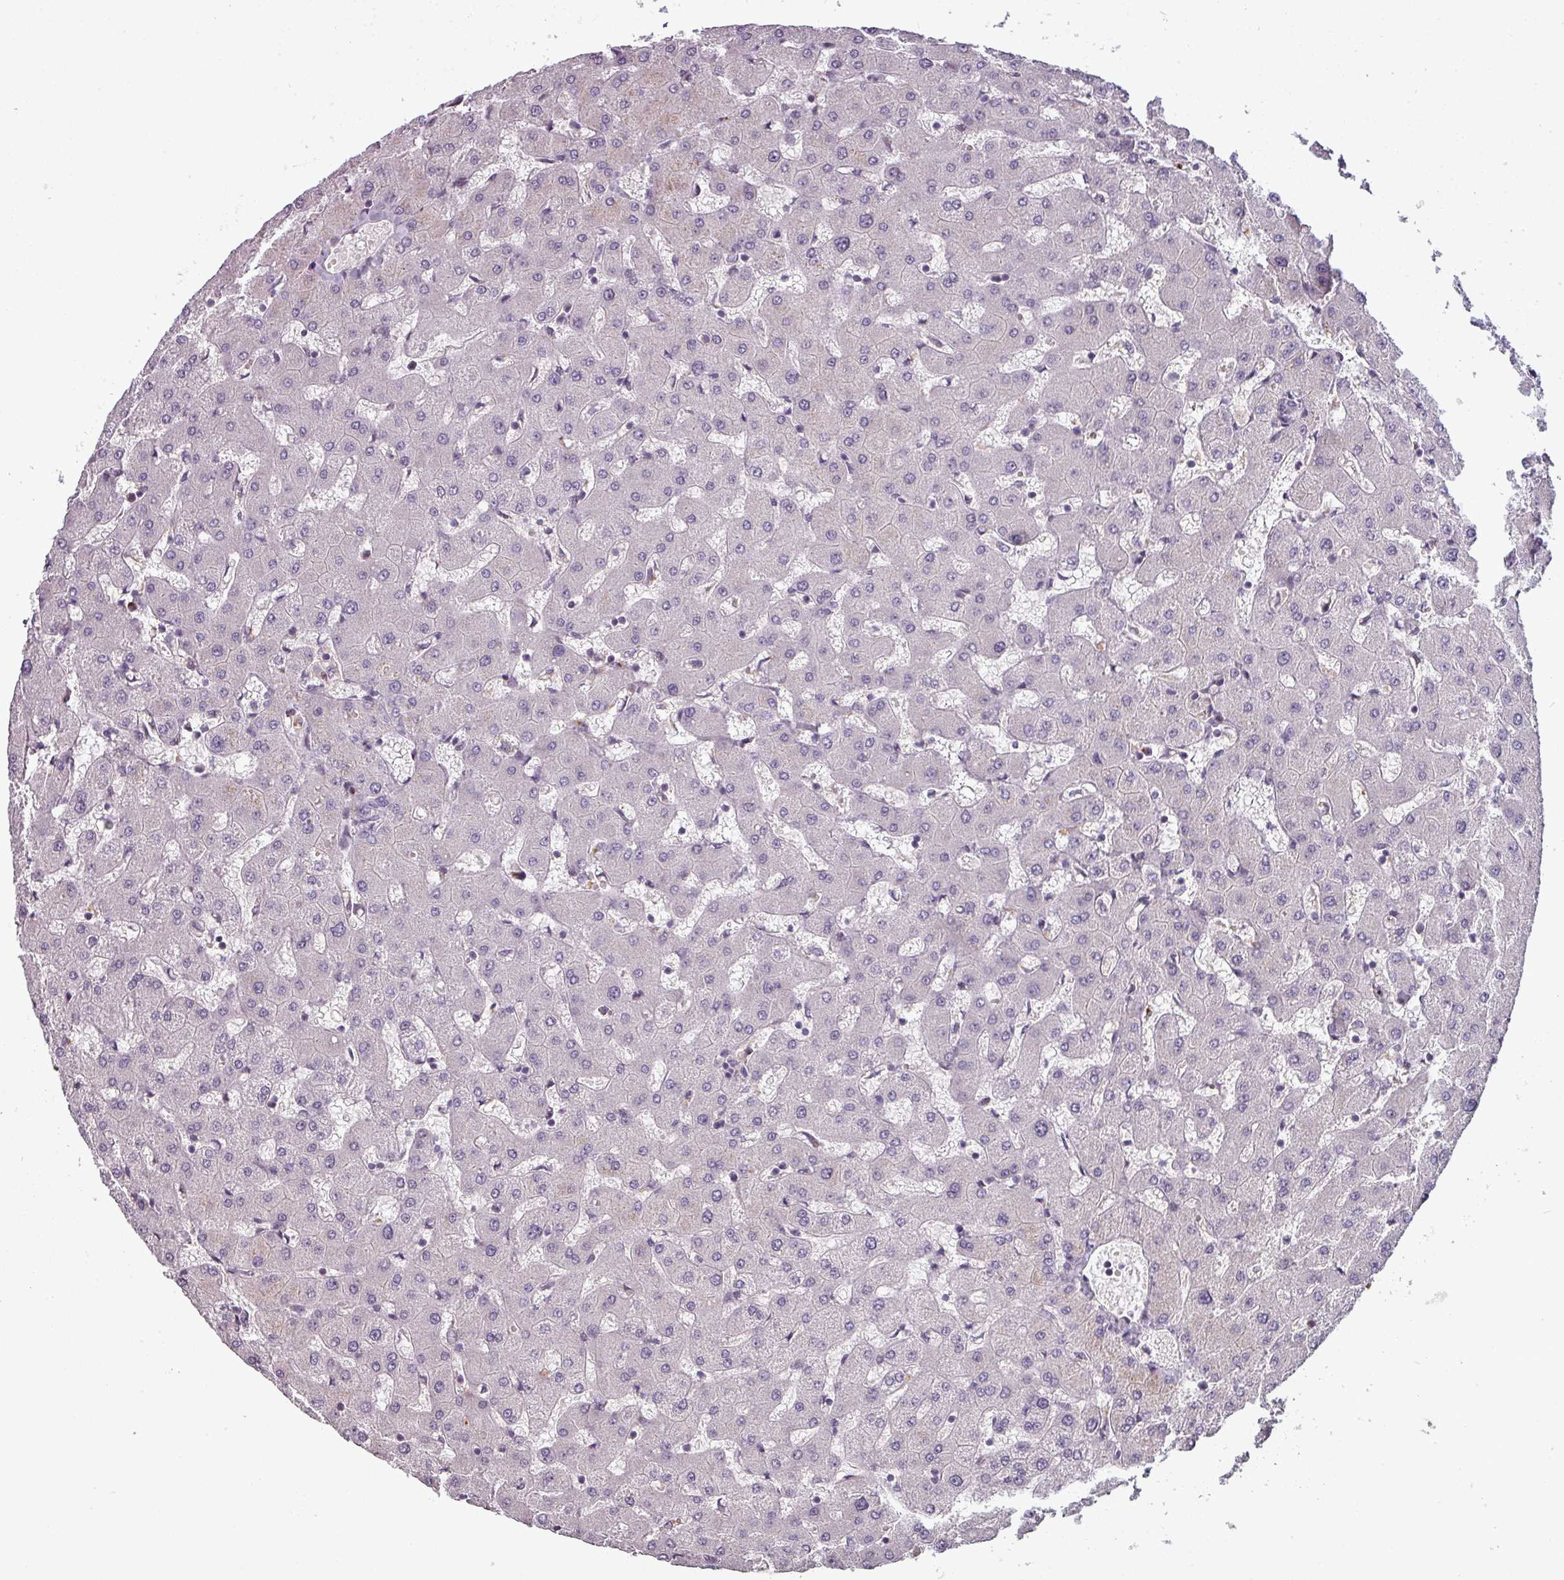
{"staining": {"intensity": "negative", "quantity": "none", "location": "none"}, "tissue": "liver", "cell_type": "Cholangiocytes", "image_type": "normal", "snomed": [{"axis": "morphology", "description": "Normal tissue, NOS"}, {"axis": "topography", "description": "Liver"}], "caption": "IHC histopathology image of benign liver: human liver stained with DAB displays no significant protein expression in cholangiocytes. (DAB immunohistochemistry (IHC), high magnification).", "gene": "TMEFF1", "patient": {"sex": "female", "age": 63}}